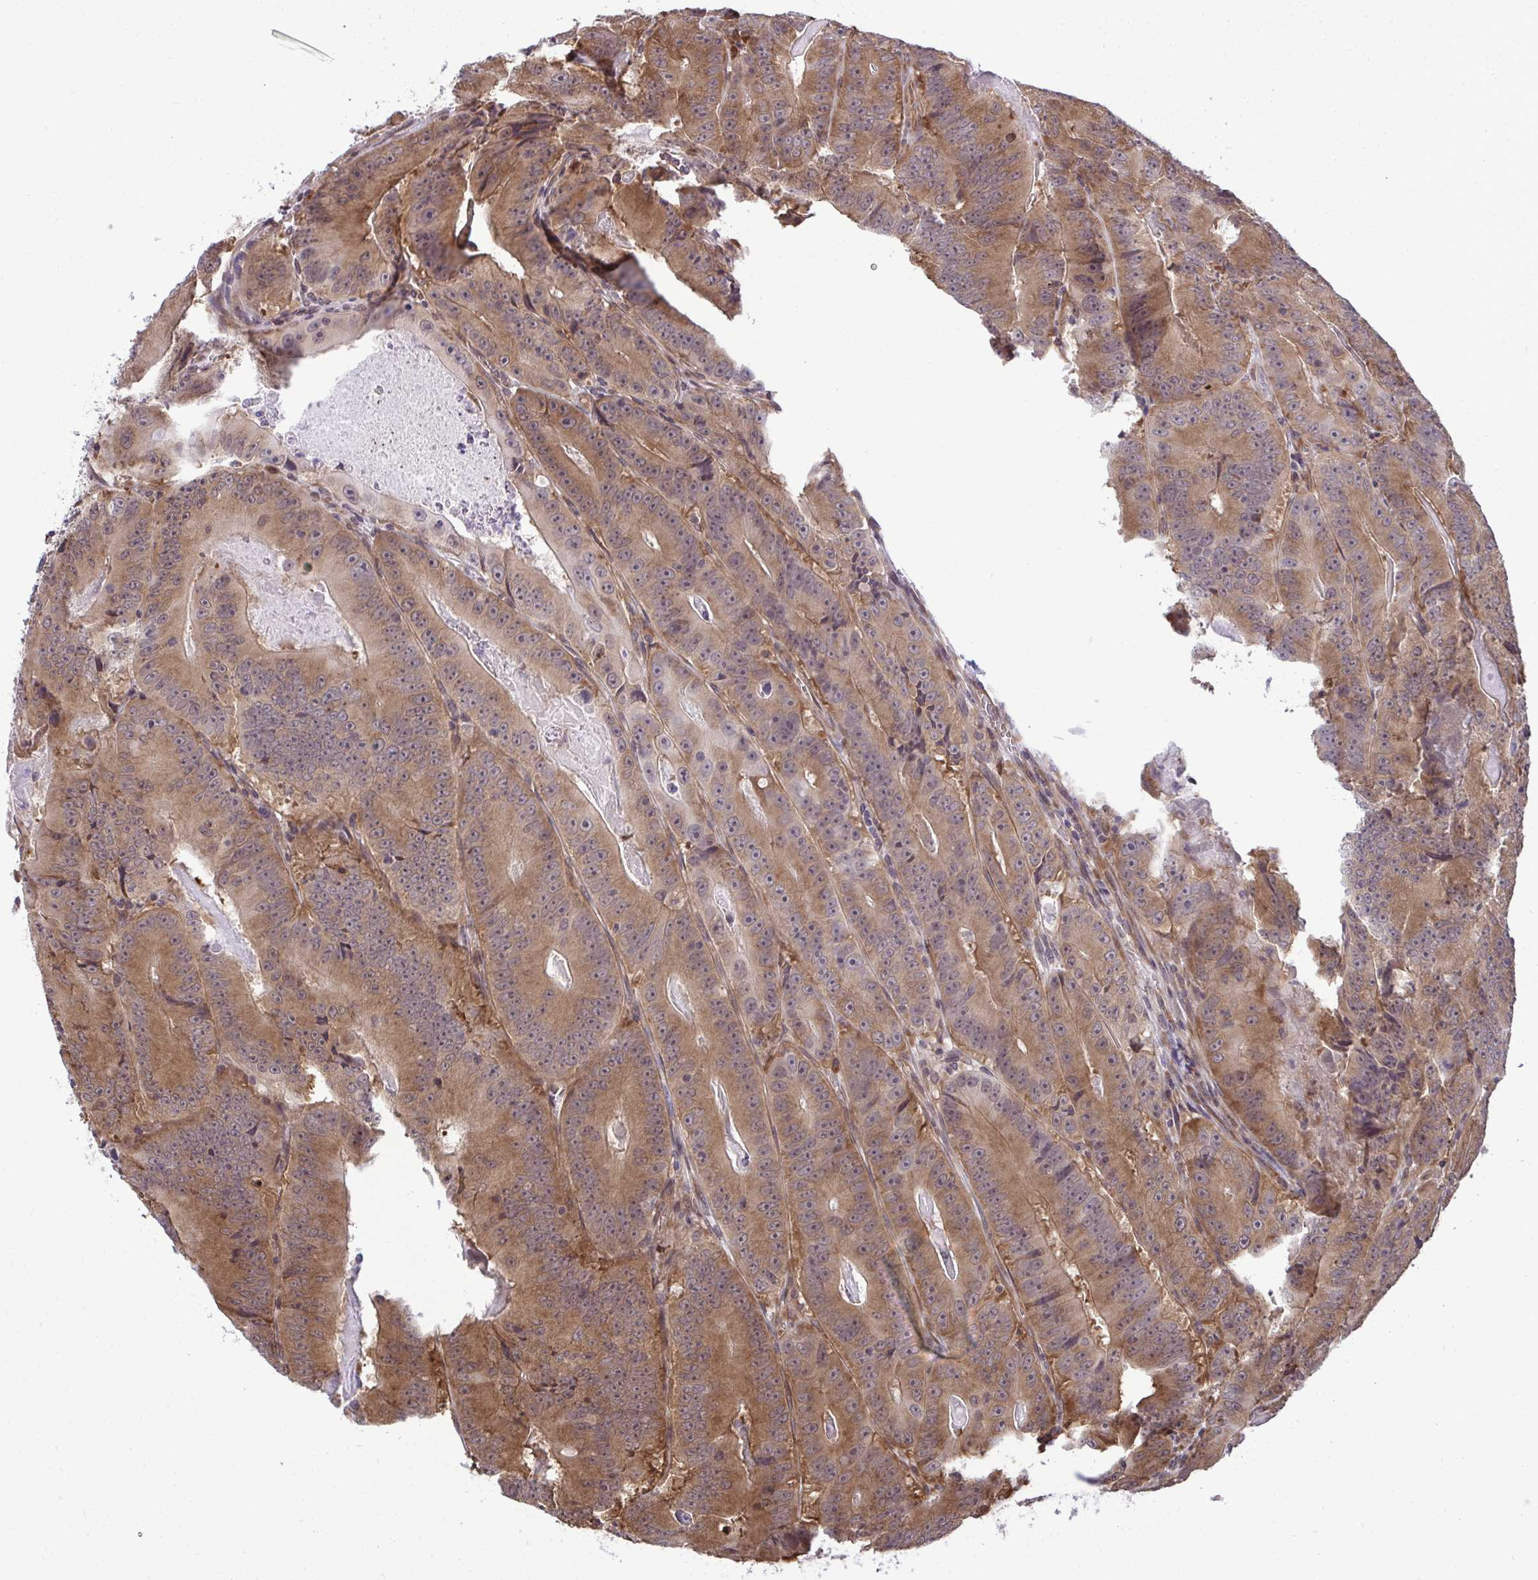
{"staining": {"intensity": "moderate", "quantity": ">75%", "location": "cytoplasmic/membranous,nuclear"}, "tissue": "colorectal cancer", "cell_type": "Tumor cells", "image_type": "cancer", "snomed": [{"axis": "morphology", "description": "Adenocarcinoma, NOS"}, {"axis": "topography", "description": "Colon"}], "caption": "About >75% of tumor cells in human colorectal cancer (adenocarcinoma) show moderate cytoplasmic/membranous and nuclear protein positivity as visualized by brown immunohistochemical staining.", "gene": "RPS15", "patient": {"sex": "female", "age": 86}}